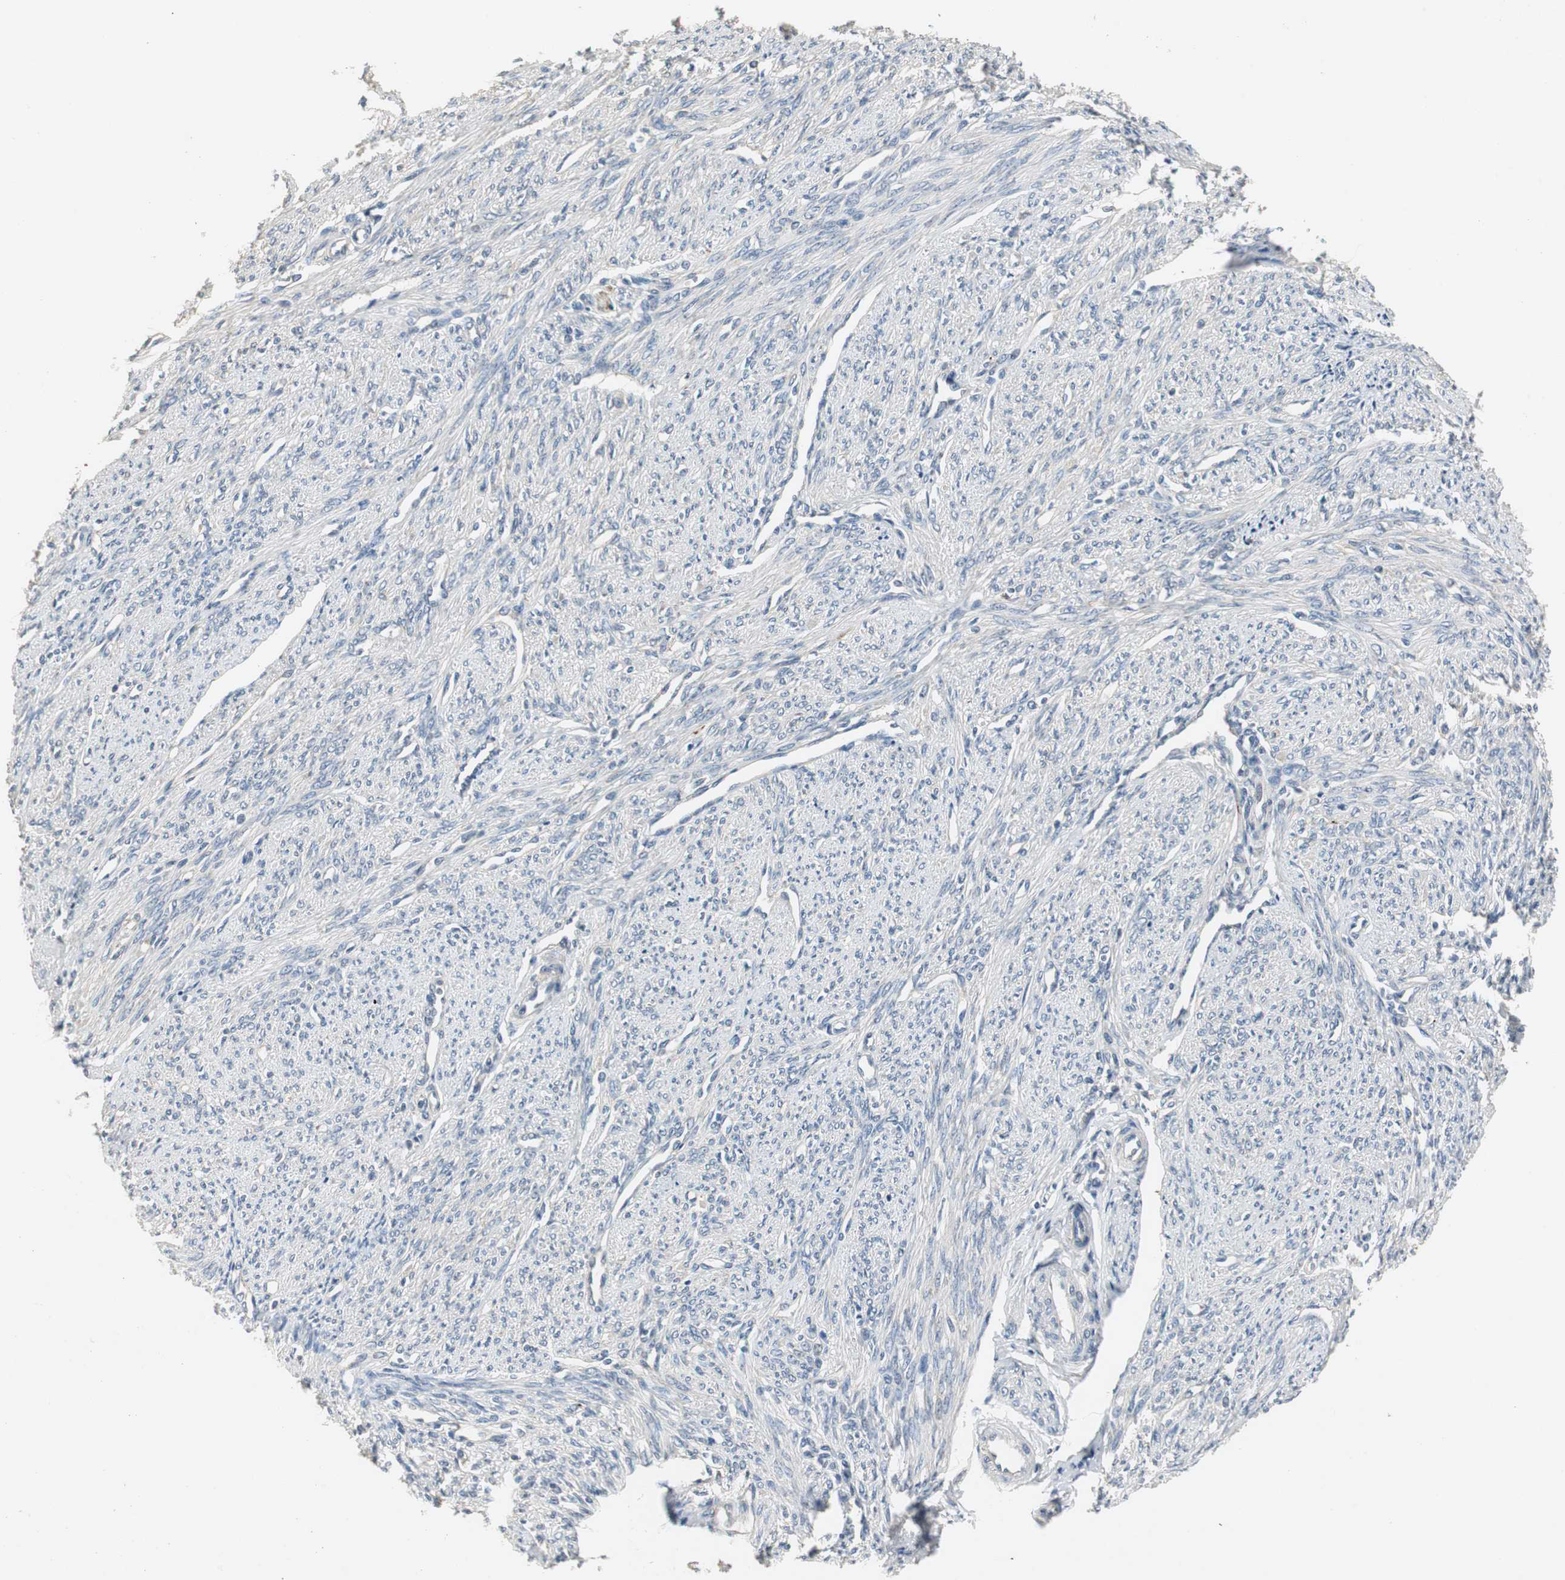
{"staining": {"intensity": "negative", "quantity": "none", "location": "none"}, "tissue": "smooth muscle", "cell_type": "Smooth muscle cells", "image_type": "normal", "snomed": [{"axis": "morphology", "description": "Normal tissue, NOS"}, {"axis": "topography", "description": "Smooth muscle"}], "caption": "Immunohistochemistry of benign smooth muscle displays no positivity in smooth muscle cells.", "gene": "PTPRN2", "patient": {"sex": "female", "age": 65}}